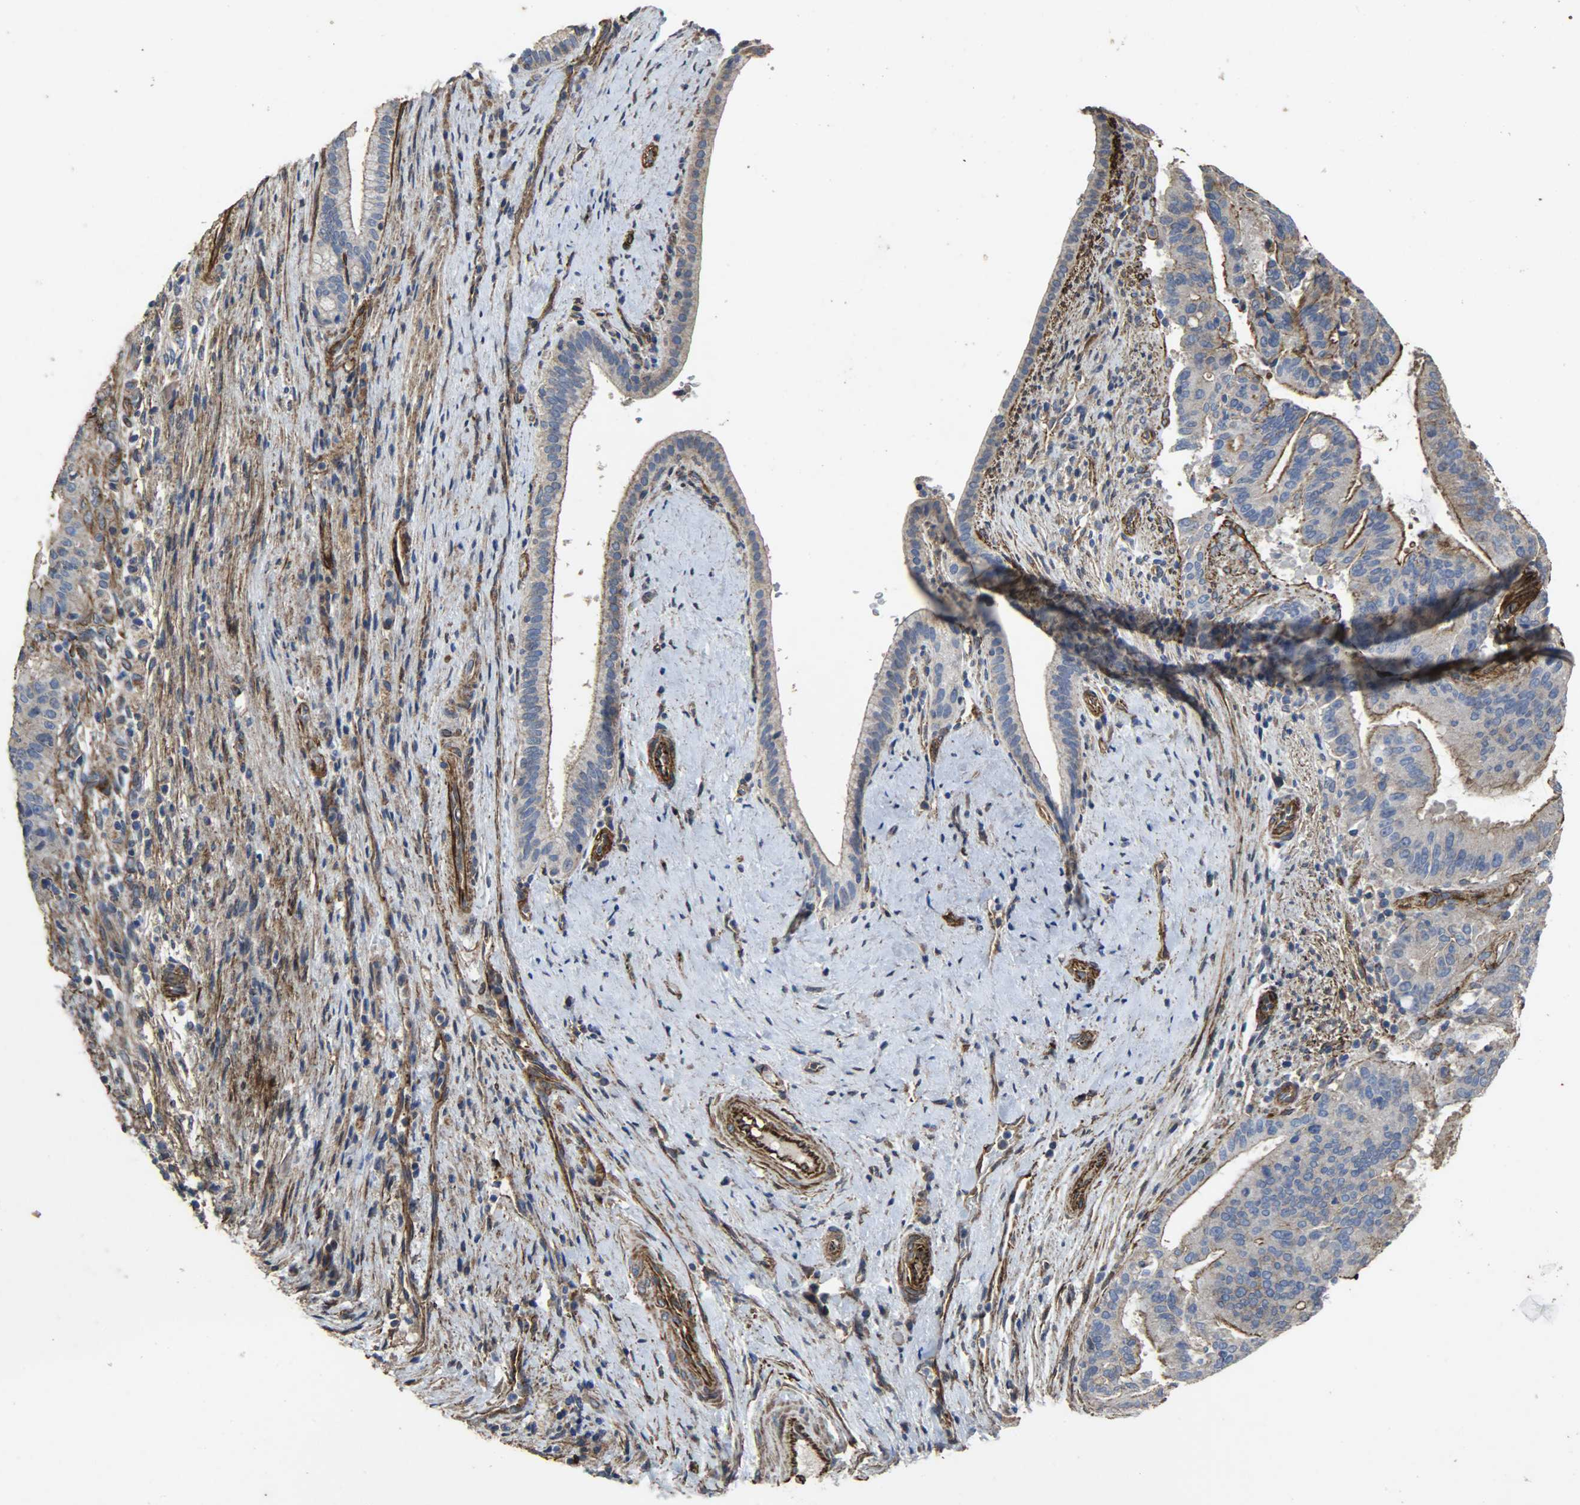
{"staining": {"intensity": "negative", "quantity": "none", "location": "none"}, "tissue": "liver cancer", "cell_type": "Tumor cells", "image_type": "cancer", "snomed": [{"axis": "morphology", "description": "Cholangiocarcinoma"}, {"axis": "topography", "description": "Liver"}], "caption": "IHC histopathology image of liver cancer stained for a protein (brown), which shows no expression in tumor cells. Nuclei are stained in blue.", "gene": "TPM4", "patient": {"sex": "female", "age": 73}}